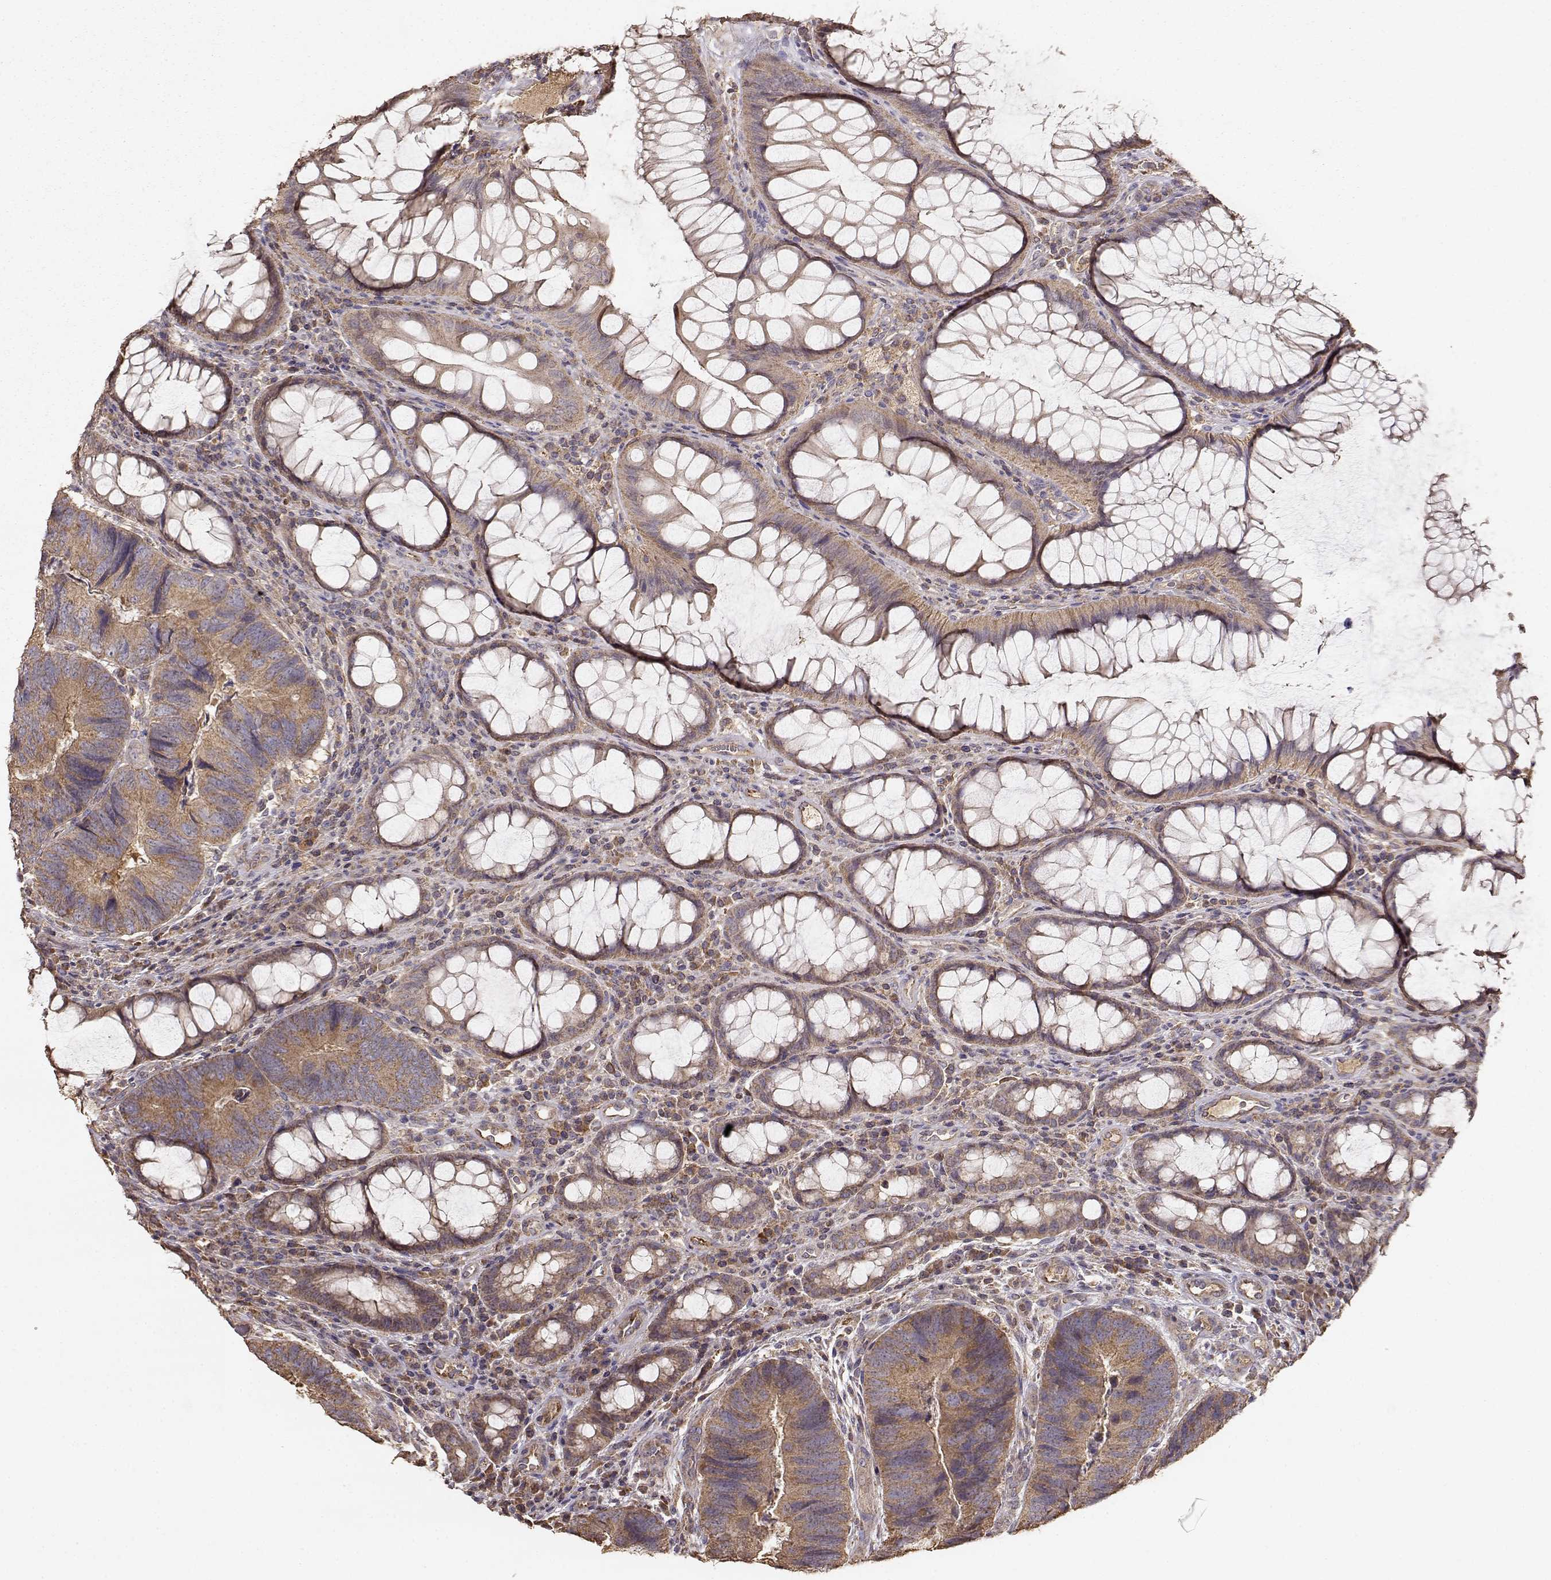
{"staining": {"intensity": "moderate", "quantity": ">75%", "location": "cytoplasmic/membranous"}, "tissue": "colorectal cancer", "cell_type": "Tumor cells", "image_type": "cancer", "snomed": [{"axis": "morphology", "description": "Adenocarcinoma, NOS"}, {"axis": "topography", "description": "Colon"}], "caption": "Moderate cytoplasmic/membranous staining for a protein is present in approximately >75% of tumor cells of colorectal cancer using immunohistochemistry.", "gene": "TARS3", "patient": {"sex": "female", "age": 67}}